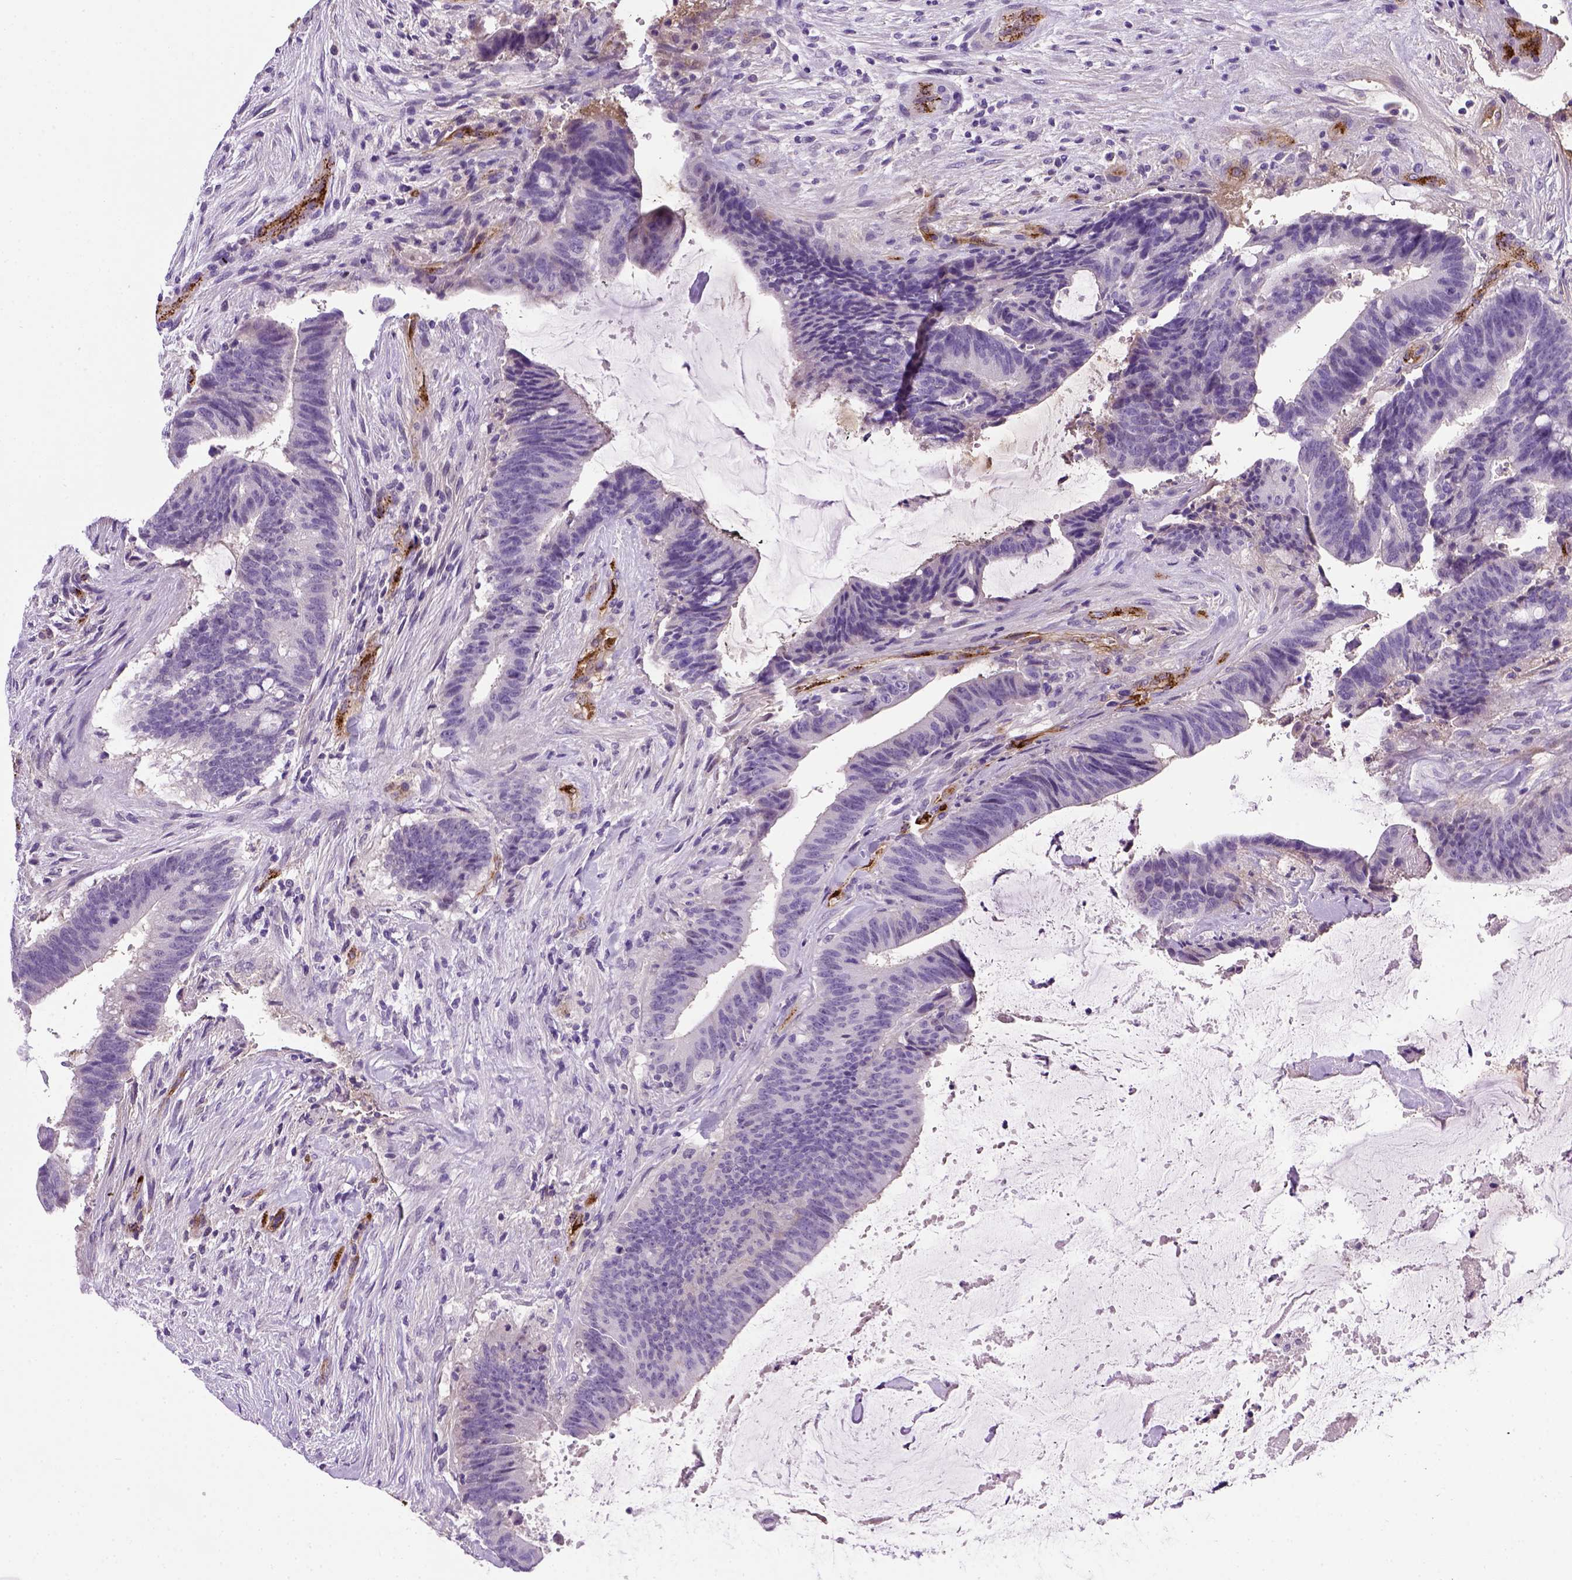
{"staining": {"intensity": "negative", "quantity": "none", "location": "none"}, "tissue": "colorectal cancer", "cell_type": "Tumor cells", "image_type": "cancer", "snomed": [{"axis": "morphology", "description": "Adenocarcinoma, NOS"}, {"axis": "topography", "description": "Colon"}], "caption": "There is no significant expression in tumor cells of adenocarcinoma (colorectal).", "gene": "VWF", "patient": {"sex": "female", "age": 43}}